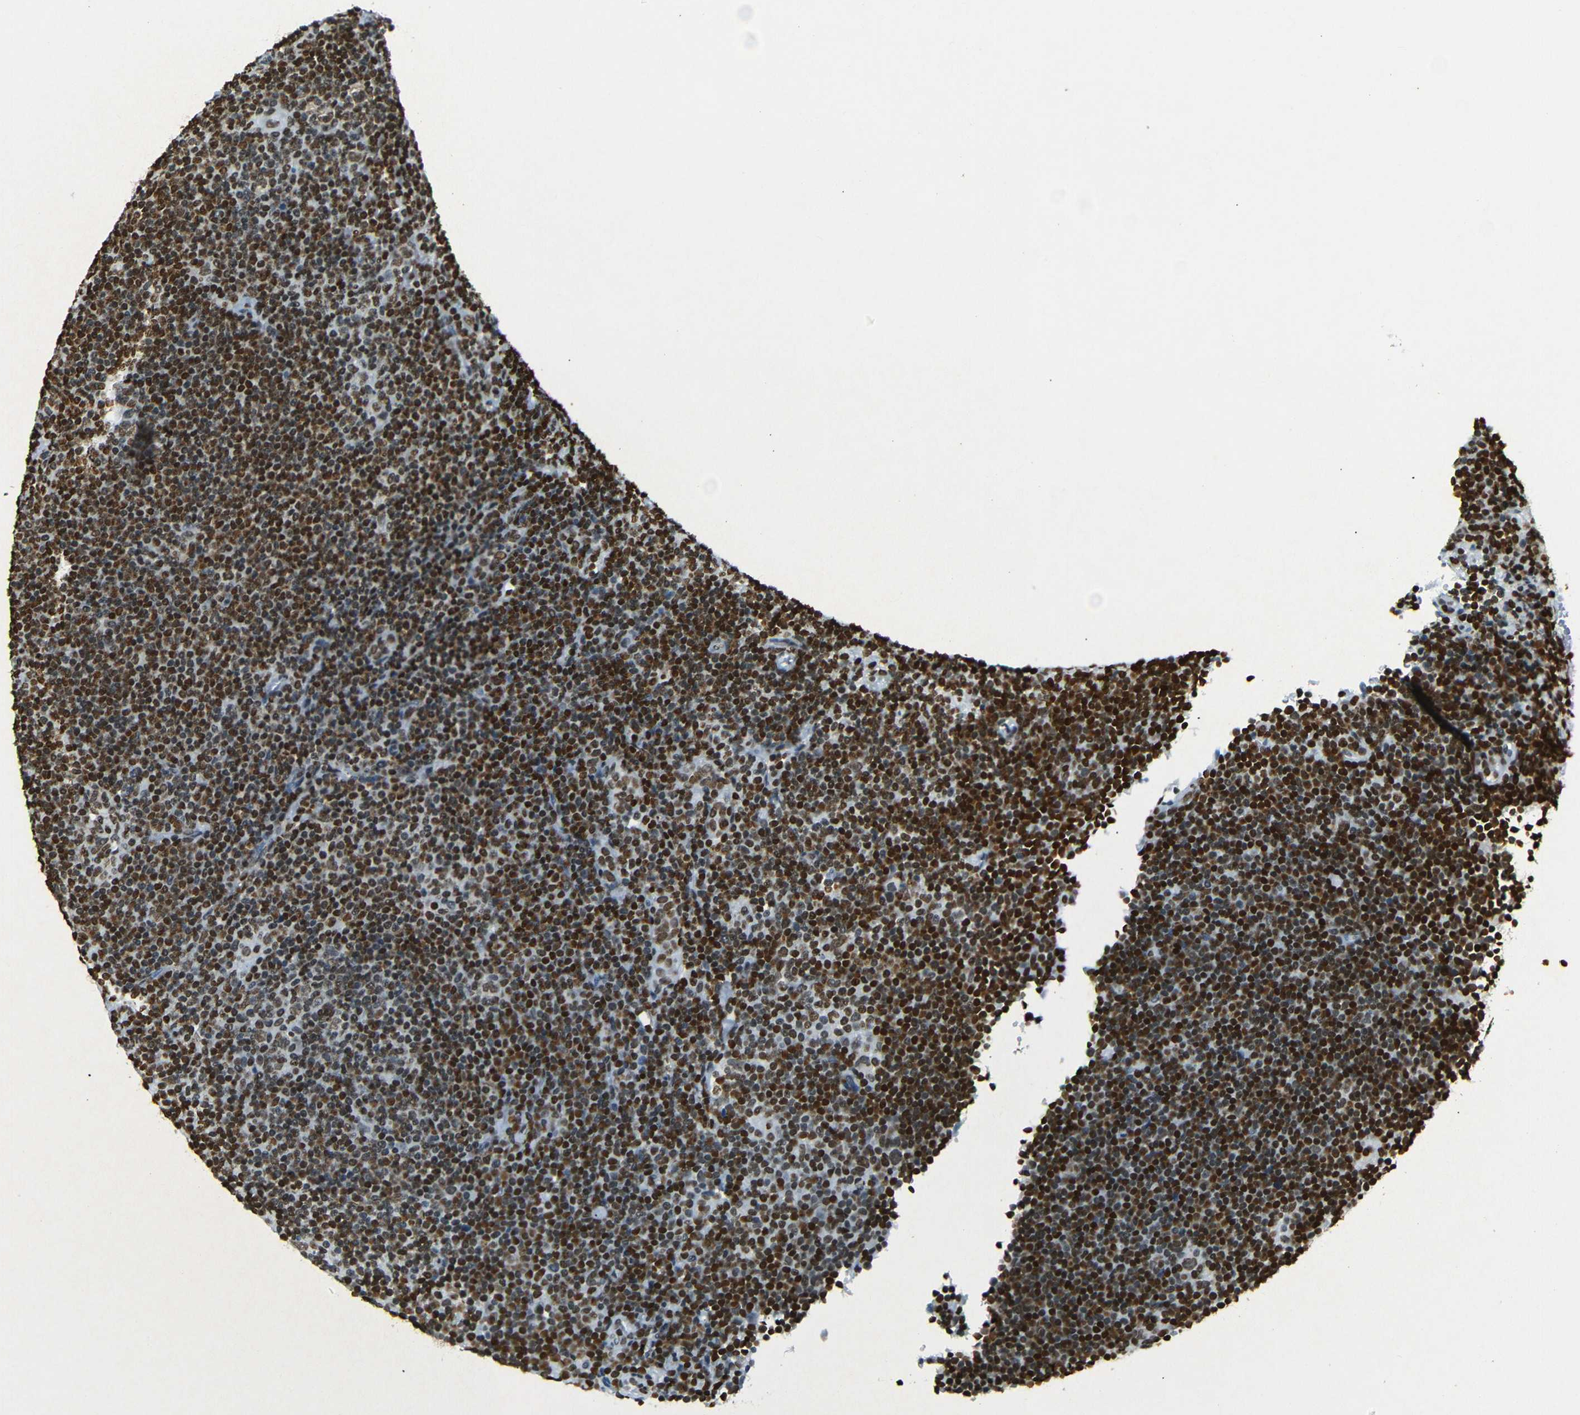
{"staining": {"intensity": "moderate", "quantity": ">75%", "location": "nuclear"}, "tissue": "lymphoma", "cell_type": "Tumor cells", "image_type": "cancer", "snomed": [{"axis": "morphology", "description": "Hodgkin's disease, NOS"}, {"axis": "topography", "description": "Lymph node"}], "caption": "Hodgkin's disease stained with a brown dye displays moderate nuclear positive positivity in about >75% of tumor cells.", "gene": "HMGN1", "patient": {"sex": "female", "age": 57}}